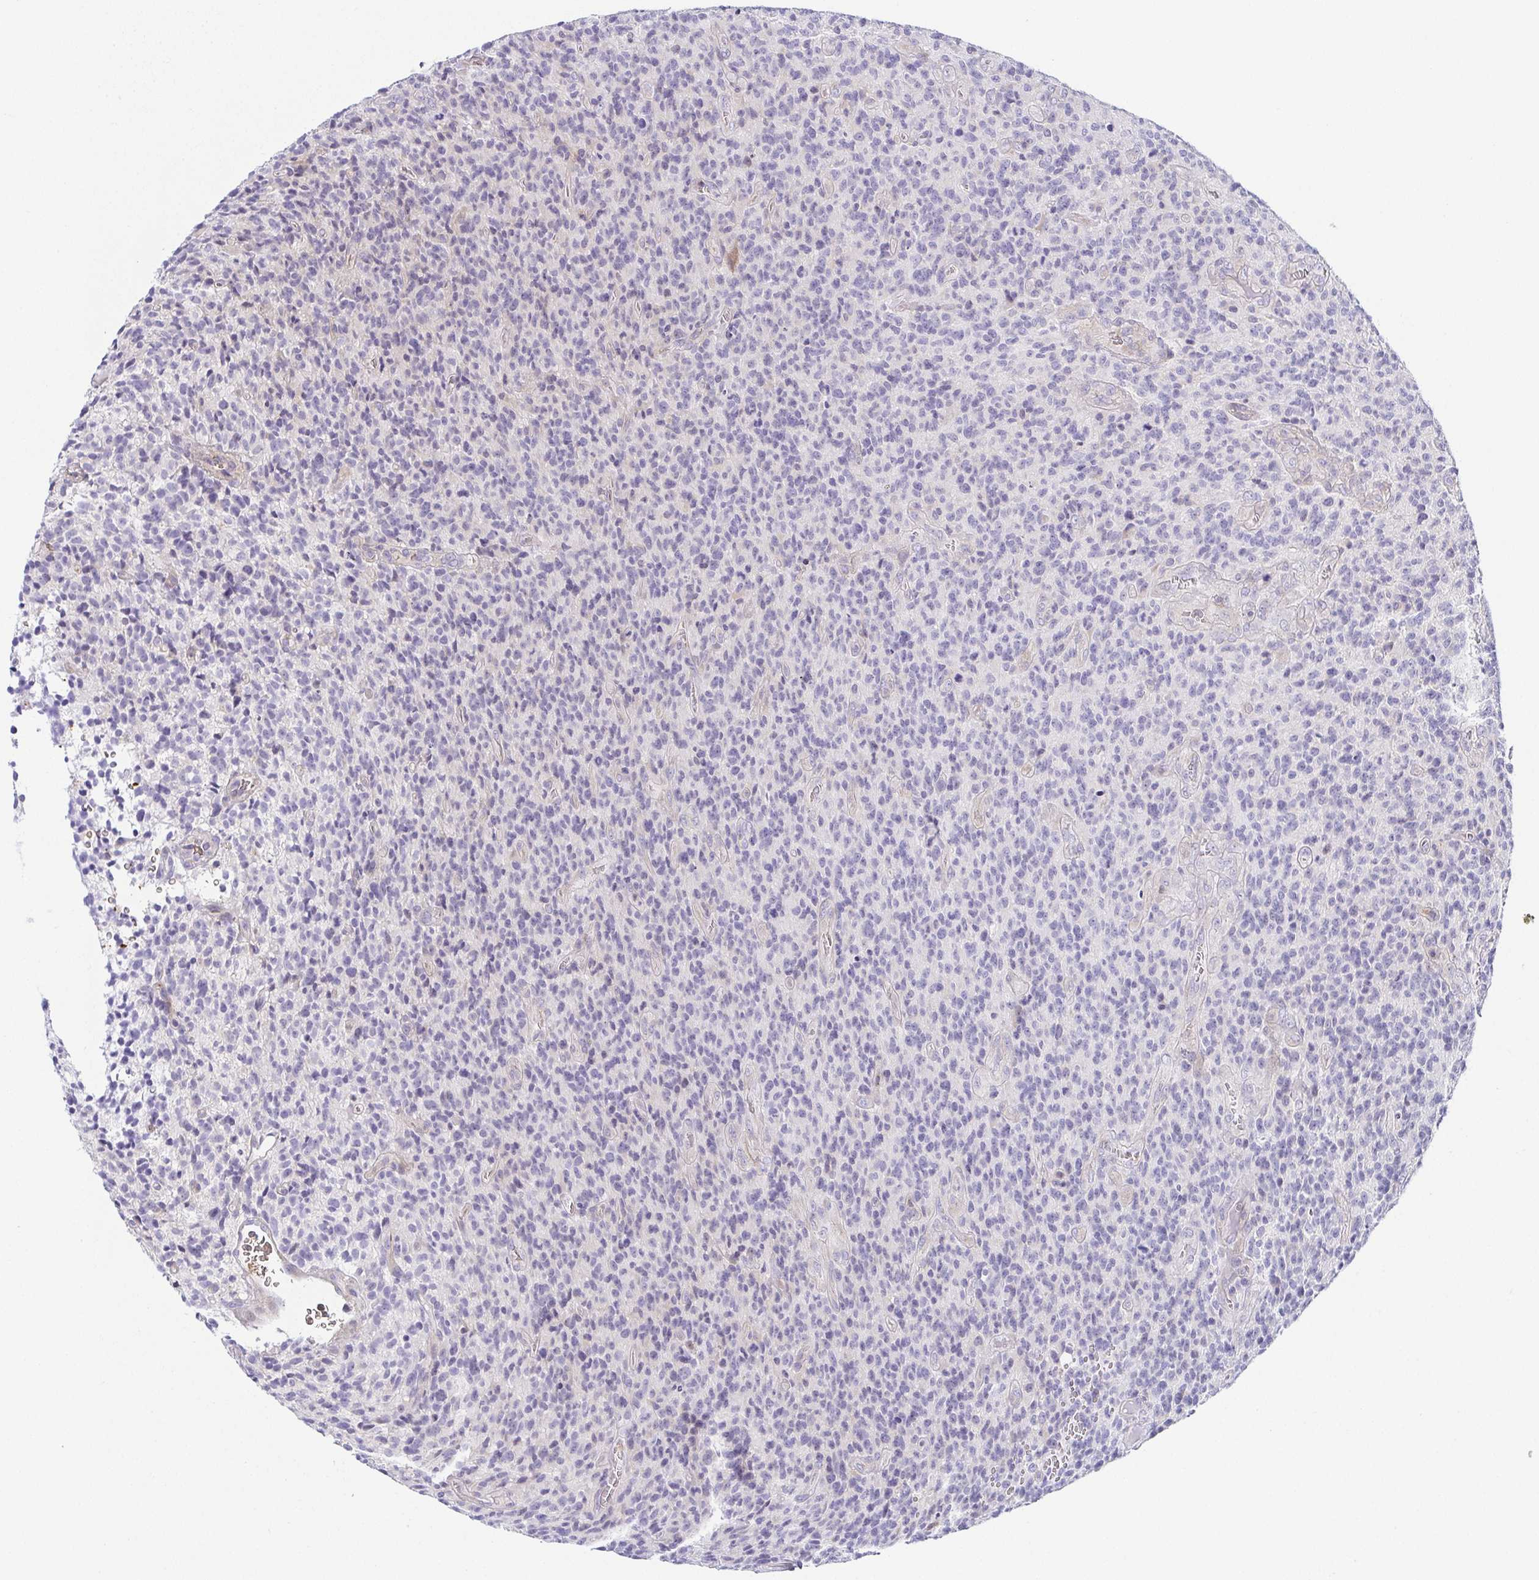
{"staining": {"intensity": "negative", "quantity": "none", "location": "none"}, "tissue": "glioma", "cell_type": "Tumor cells", "image_type": "cancer", "snomed": [{"axis": "morphology", "description": "Glioma, malignant, High grade"}, {"axis": "topography", "description": "Brain"}], "caption": "A histopathology image of malignant glioma (high-grade) stained for a protein shows no brown staining in tumor cells.", "gene": "FAM162B", "patient": {"sex": "male", "age": 76}}